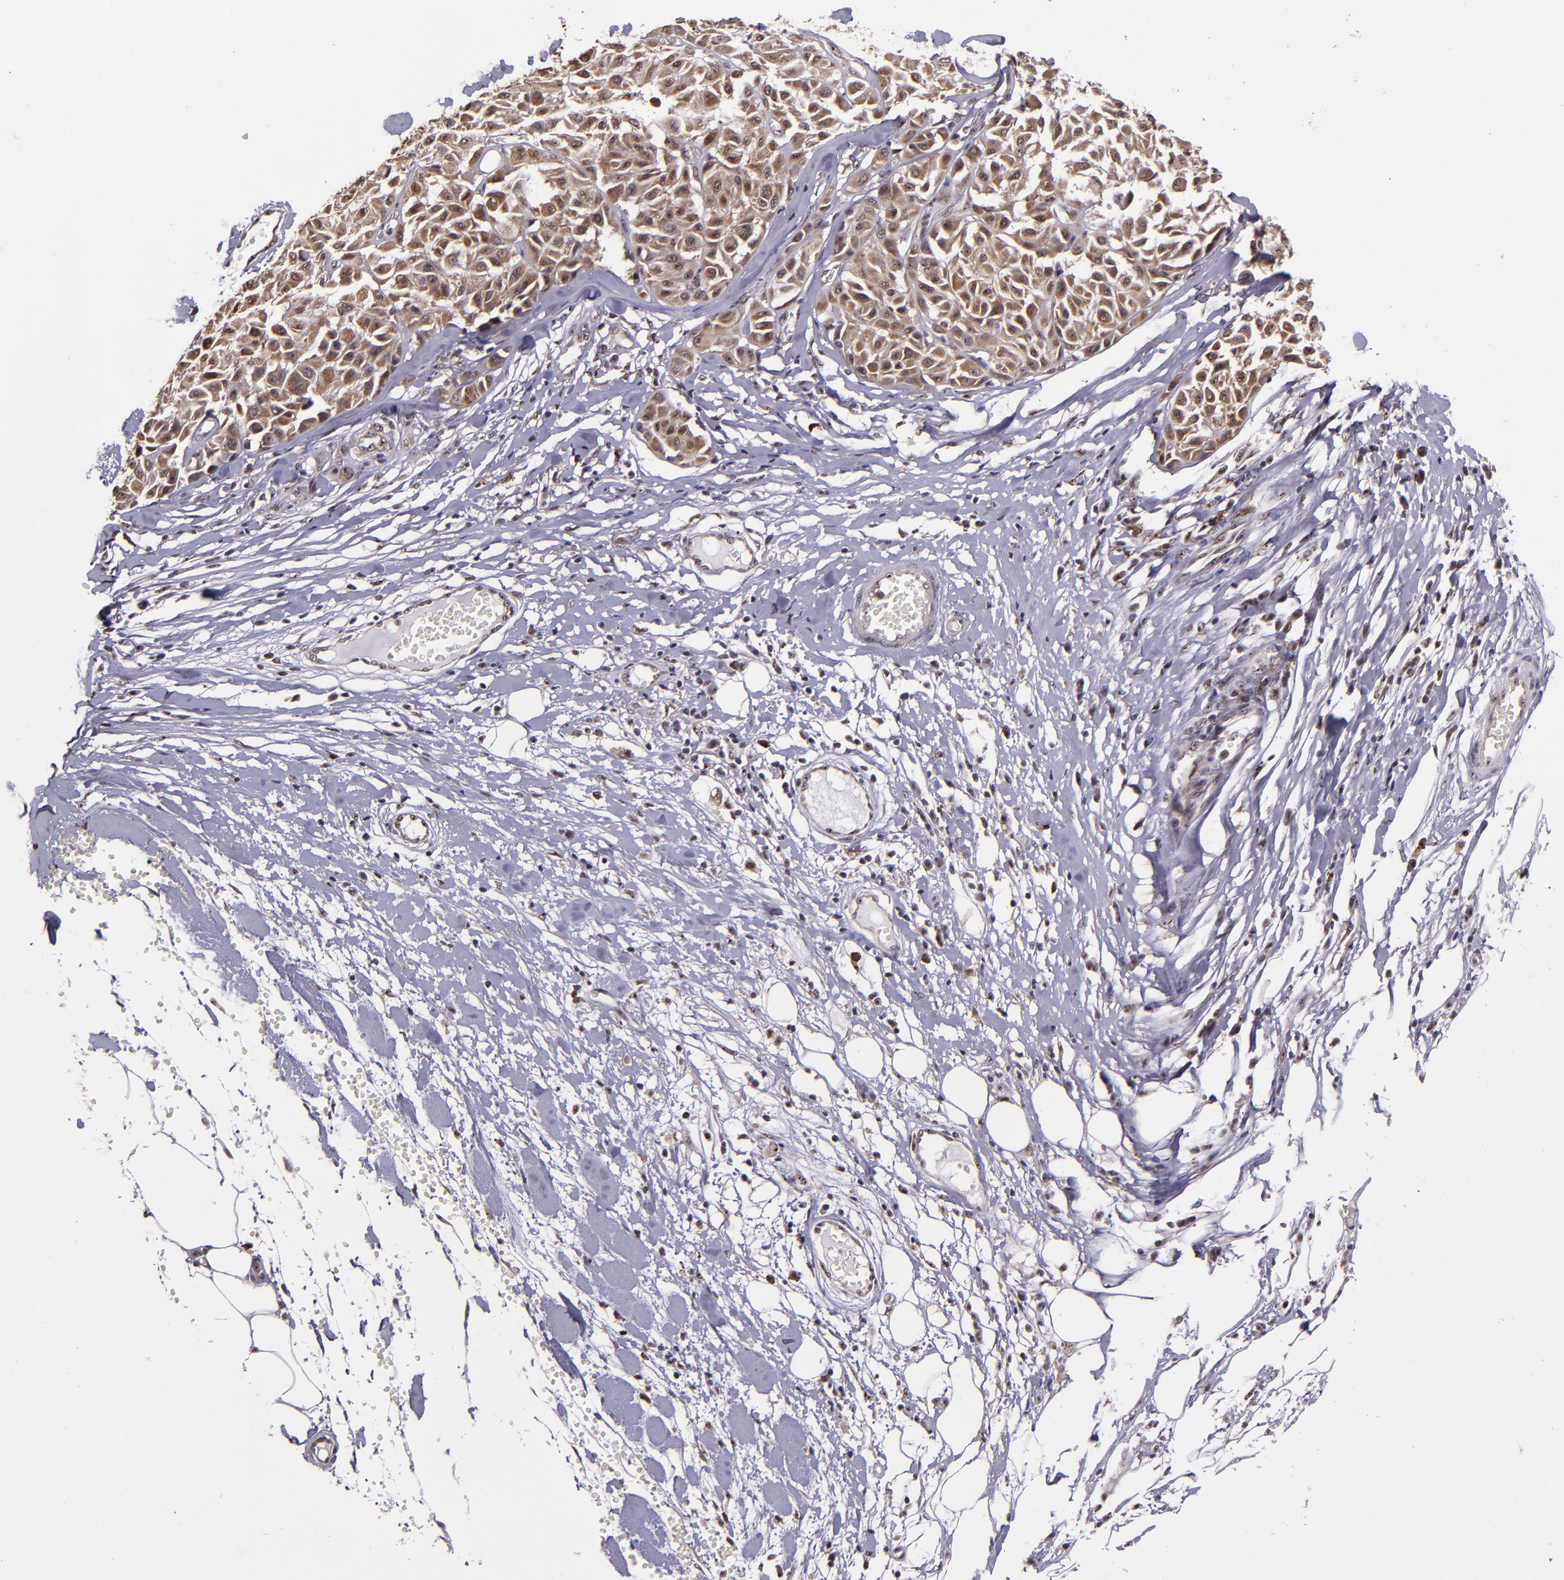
{"staining": {"intensity": "moderate", "quantity": "25%-75%", "location": "cytoplasmic/membranous,nuclear"}, "tissue": "melanoma", "cell_type": "Tumor cells", "image_type": "cancer", "snomed": [{"axis": "morphology", "description": "Malignant melanoma, Metastatic site"}, {"axis": "topography", "description": "Soft tissue"}], "caption": "Human melanoma stained with a protein marker demonstrates moderate staining in tumor cells.", "gene": "CECR2", "patient": {"sex": "male", "age": 41}}